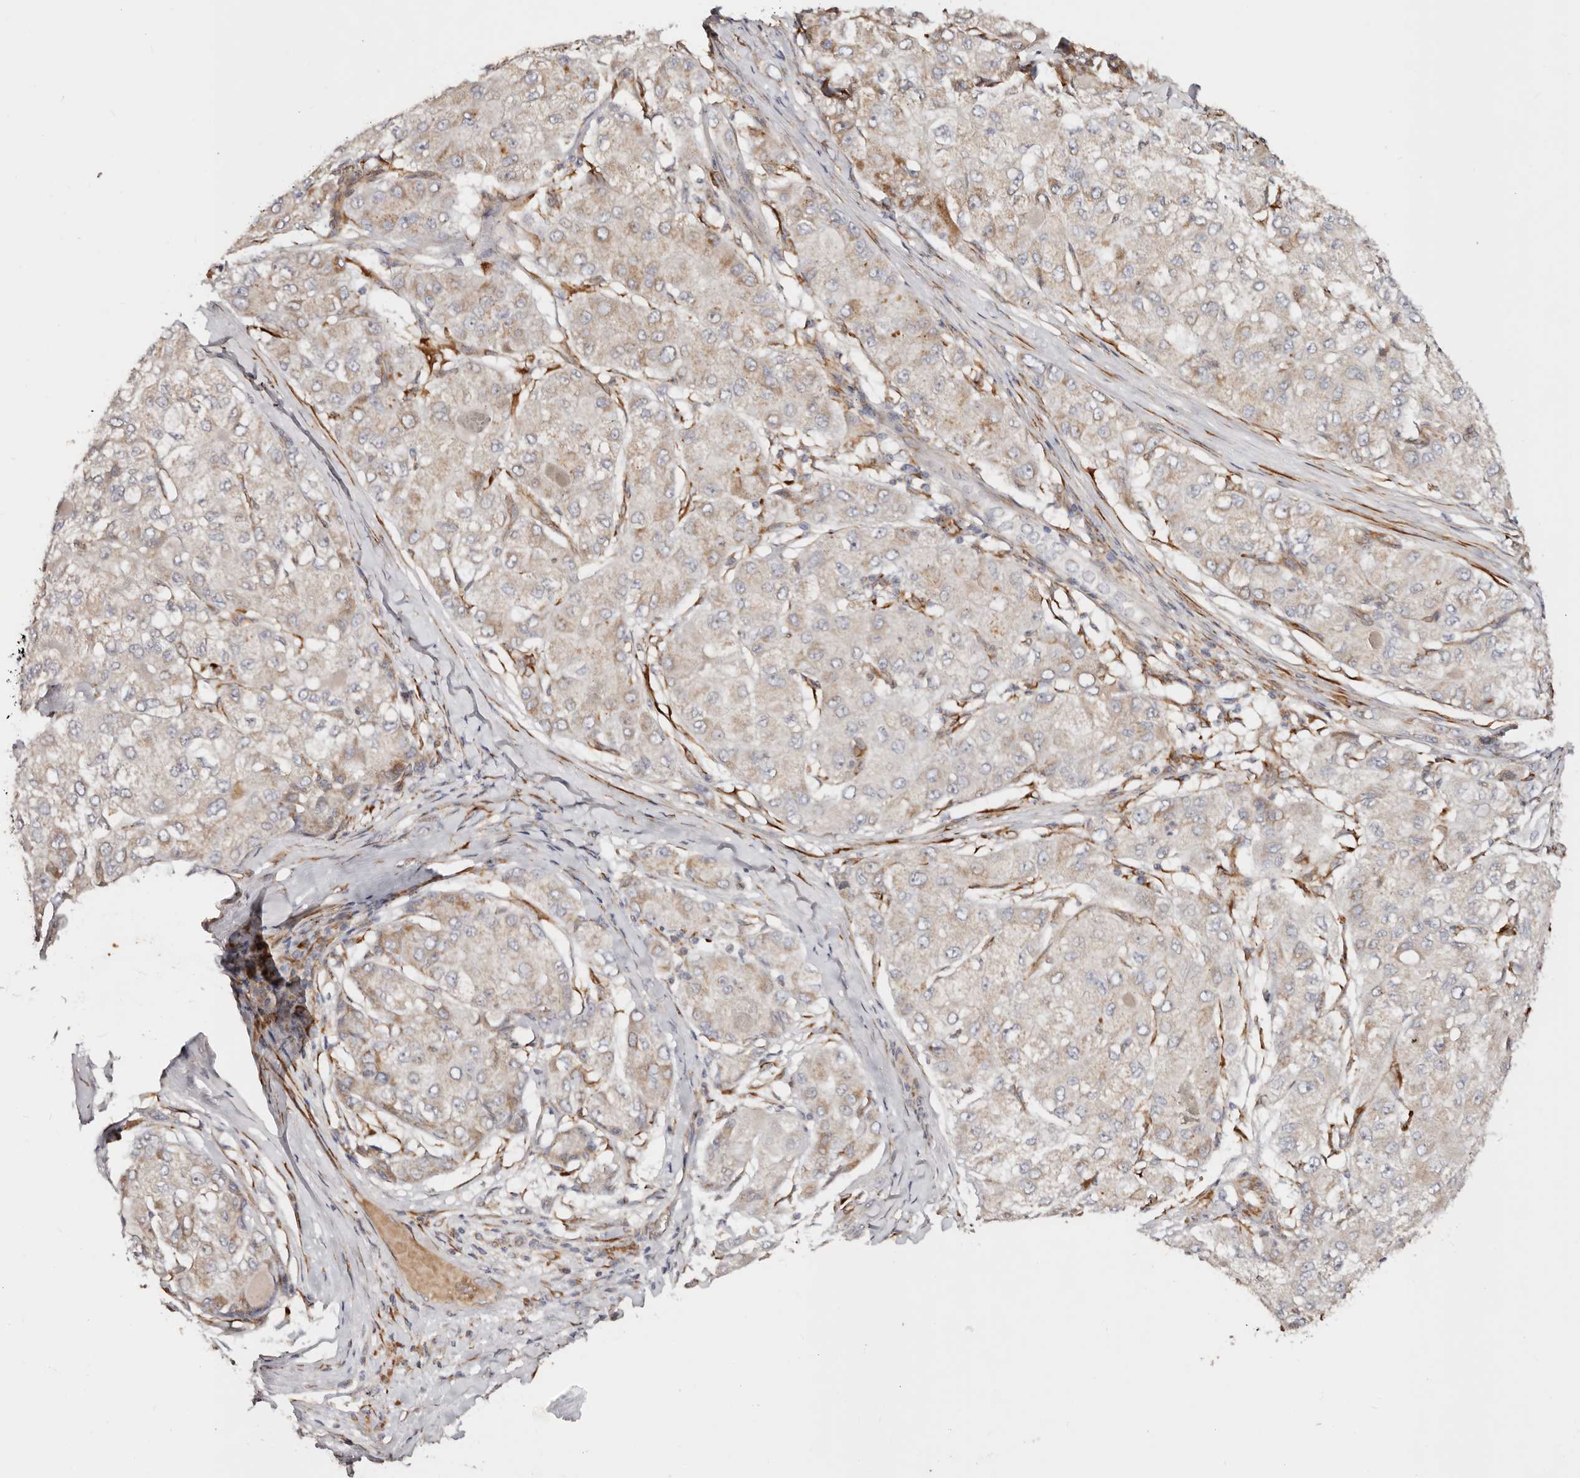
{"staining": {"intensity": "moderate", "quantity": "<25%", "location": "cytoplasmic/membranous"}, "tissue": "liver cancer", "cell_type": "Tumor cells", "image_type": "cancer", "snomed": [{"axis": "morphology", "description": "Carcinoma, Hepatocellular, NOS"}, {"axis": "topography", "description": "Liver"}], "caption": "This micrograph demonstrates immunohistochemistry (IHC) staining of human liver hepatocellular carcinoma, with low moderate cytoplasmic/membranous expression in about <25% of tumor cells.", "gene": "SERPINH1", "patient": {"sex": "male", "age": 80}}